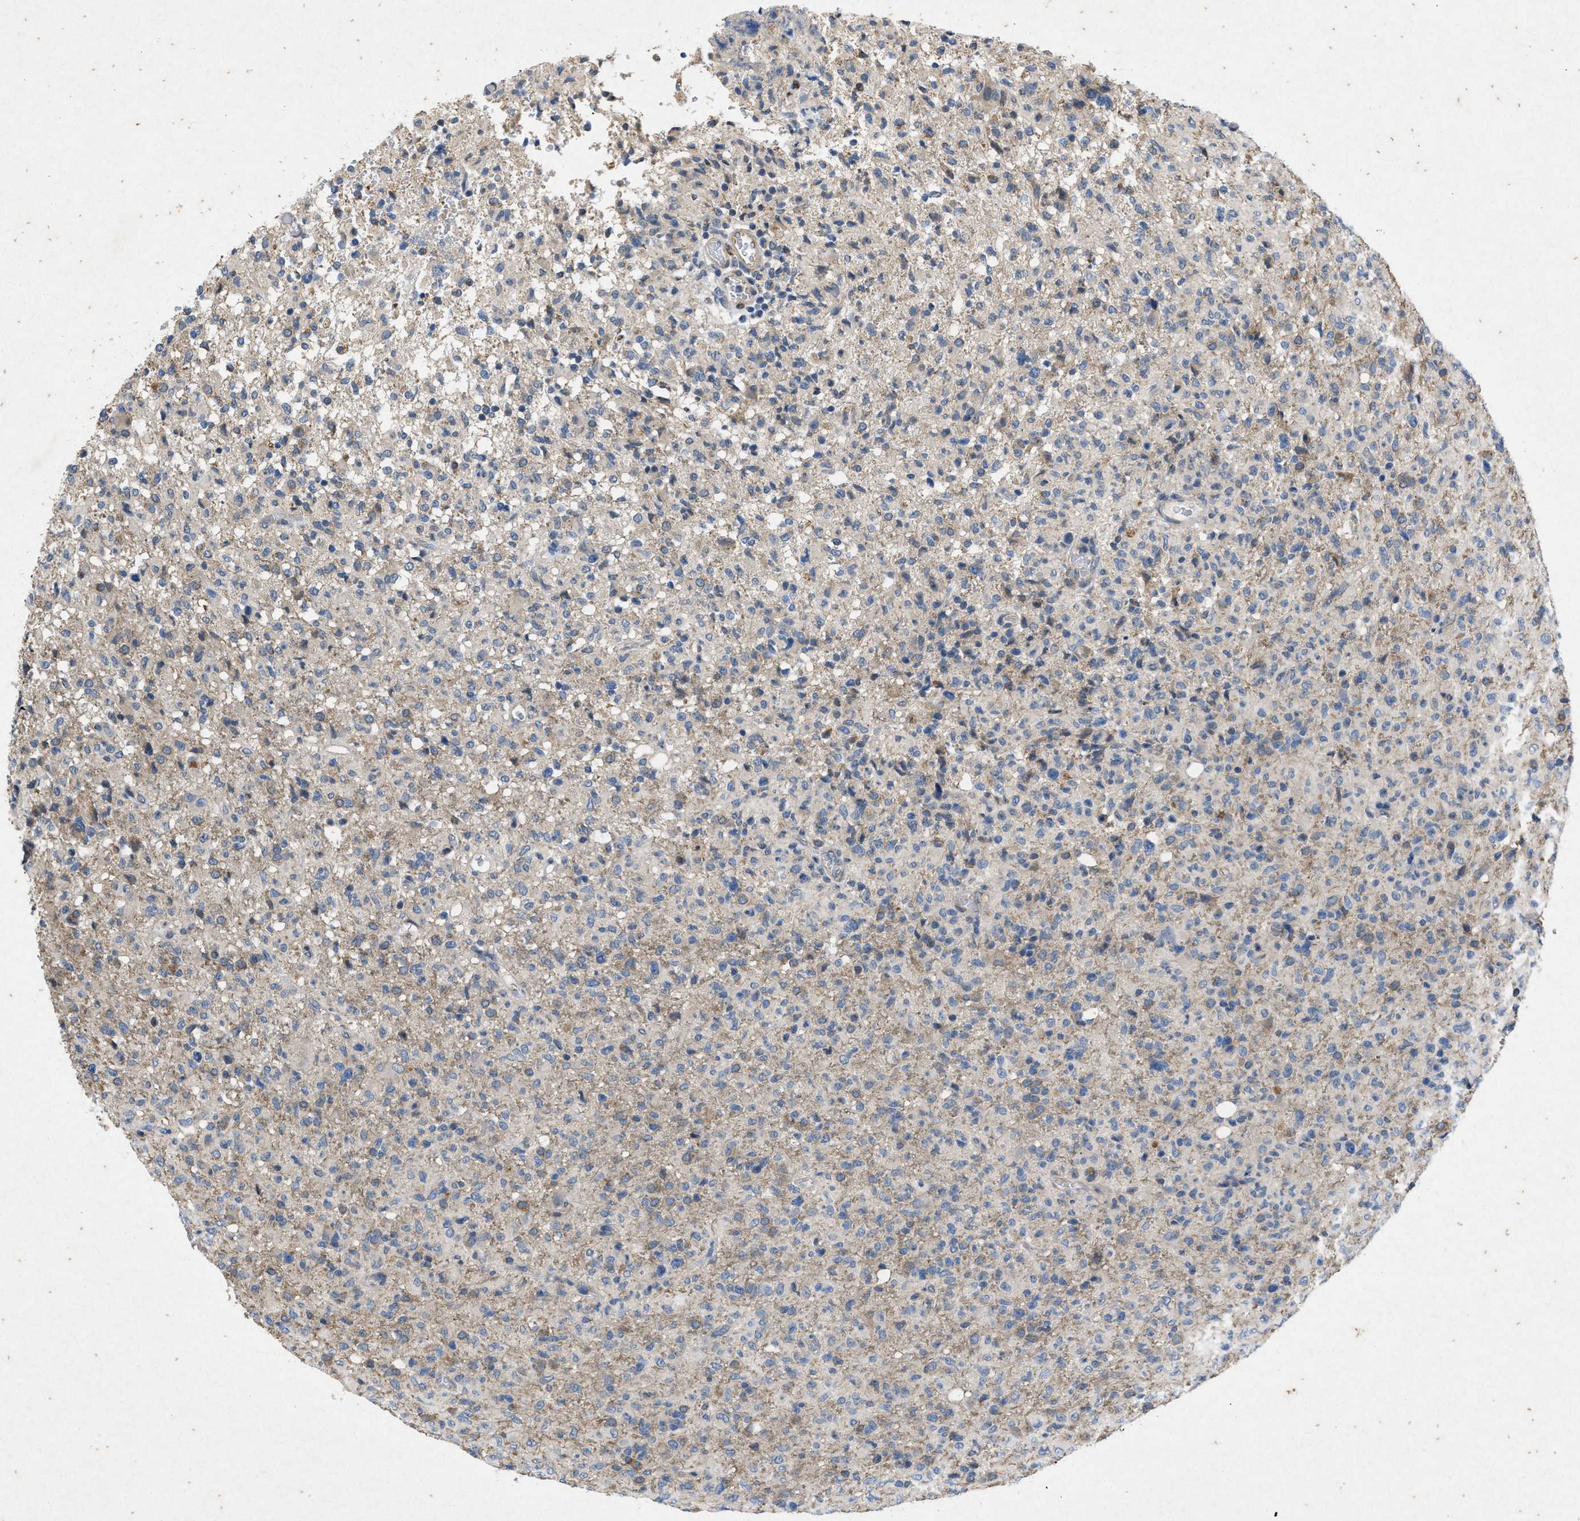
{"staining": {"intensity": "weak", "quantity": "25%-75%", "location": "cytoplasmic/membranous"}, "tissue": "glioma", "cell_type": "Tumor cells", "image_type": "cancer", "snomed": [{"axis": "morphology", "description": "Glioma, malignant, High grade"}, {"axis": "topography", "description": "Brain"}], "caption": "Weak cytoplasmic/membranous positivity is seen in approximately 25%-75% of tumor cells in malignant glioma (high-grade).", "gene": "PRKG2", "patient": {"sex": "female", "age": 57}}